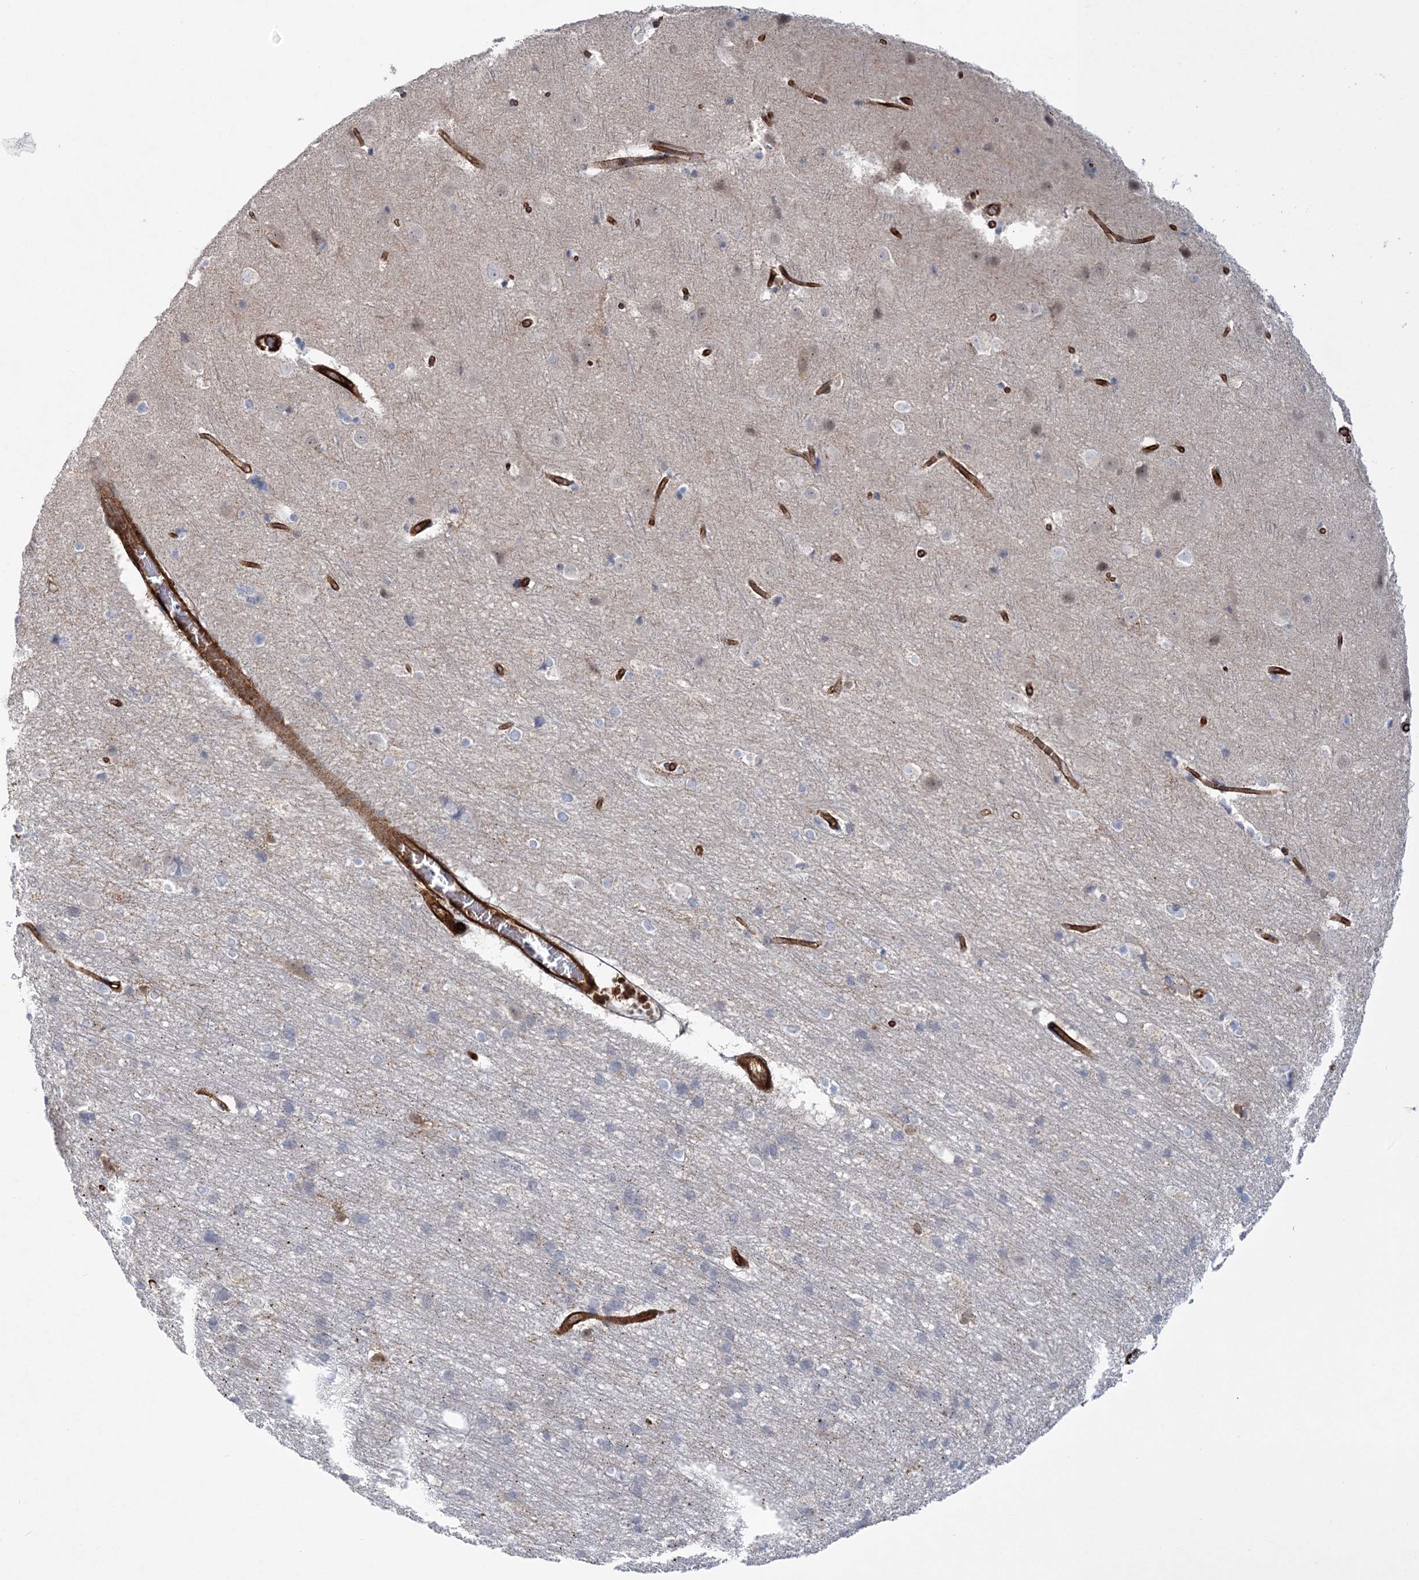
{"staining": {"intensity": "strong", "quantity": ">75%", "location": "cytoplasmic/membranous"}, "tissue": "cerebral cortex", "cell_type": "Endothelial cells", "image_type": "normal", "snomed": [{"axis": "morphology", "description": "Normal tissue, NOS"}, {"axis": "topography", "description": "Cerebral cortex"}], "caption": "A high-resolution photomicrograph shows immunohistochemistry (IHC) staining of normal cerebral cortex, which reveals strong cytoplasmic/membranous expression in about >75% of endothelial cells. The protein of interest is shown in brown color, while the nuclei are stained blue.", "gene": "AFAP1L2", "patient": {"sex": "male", "age": 54}}